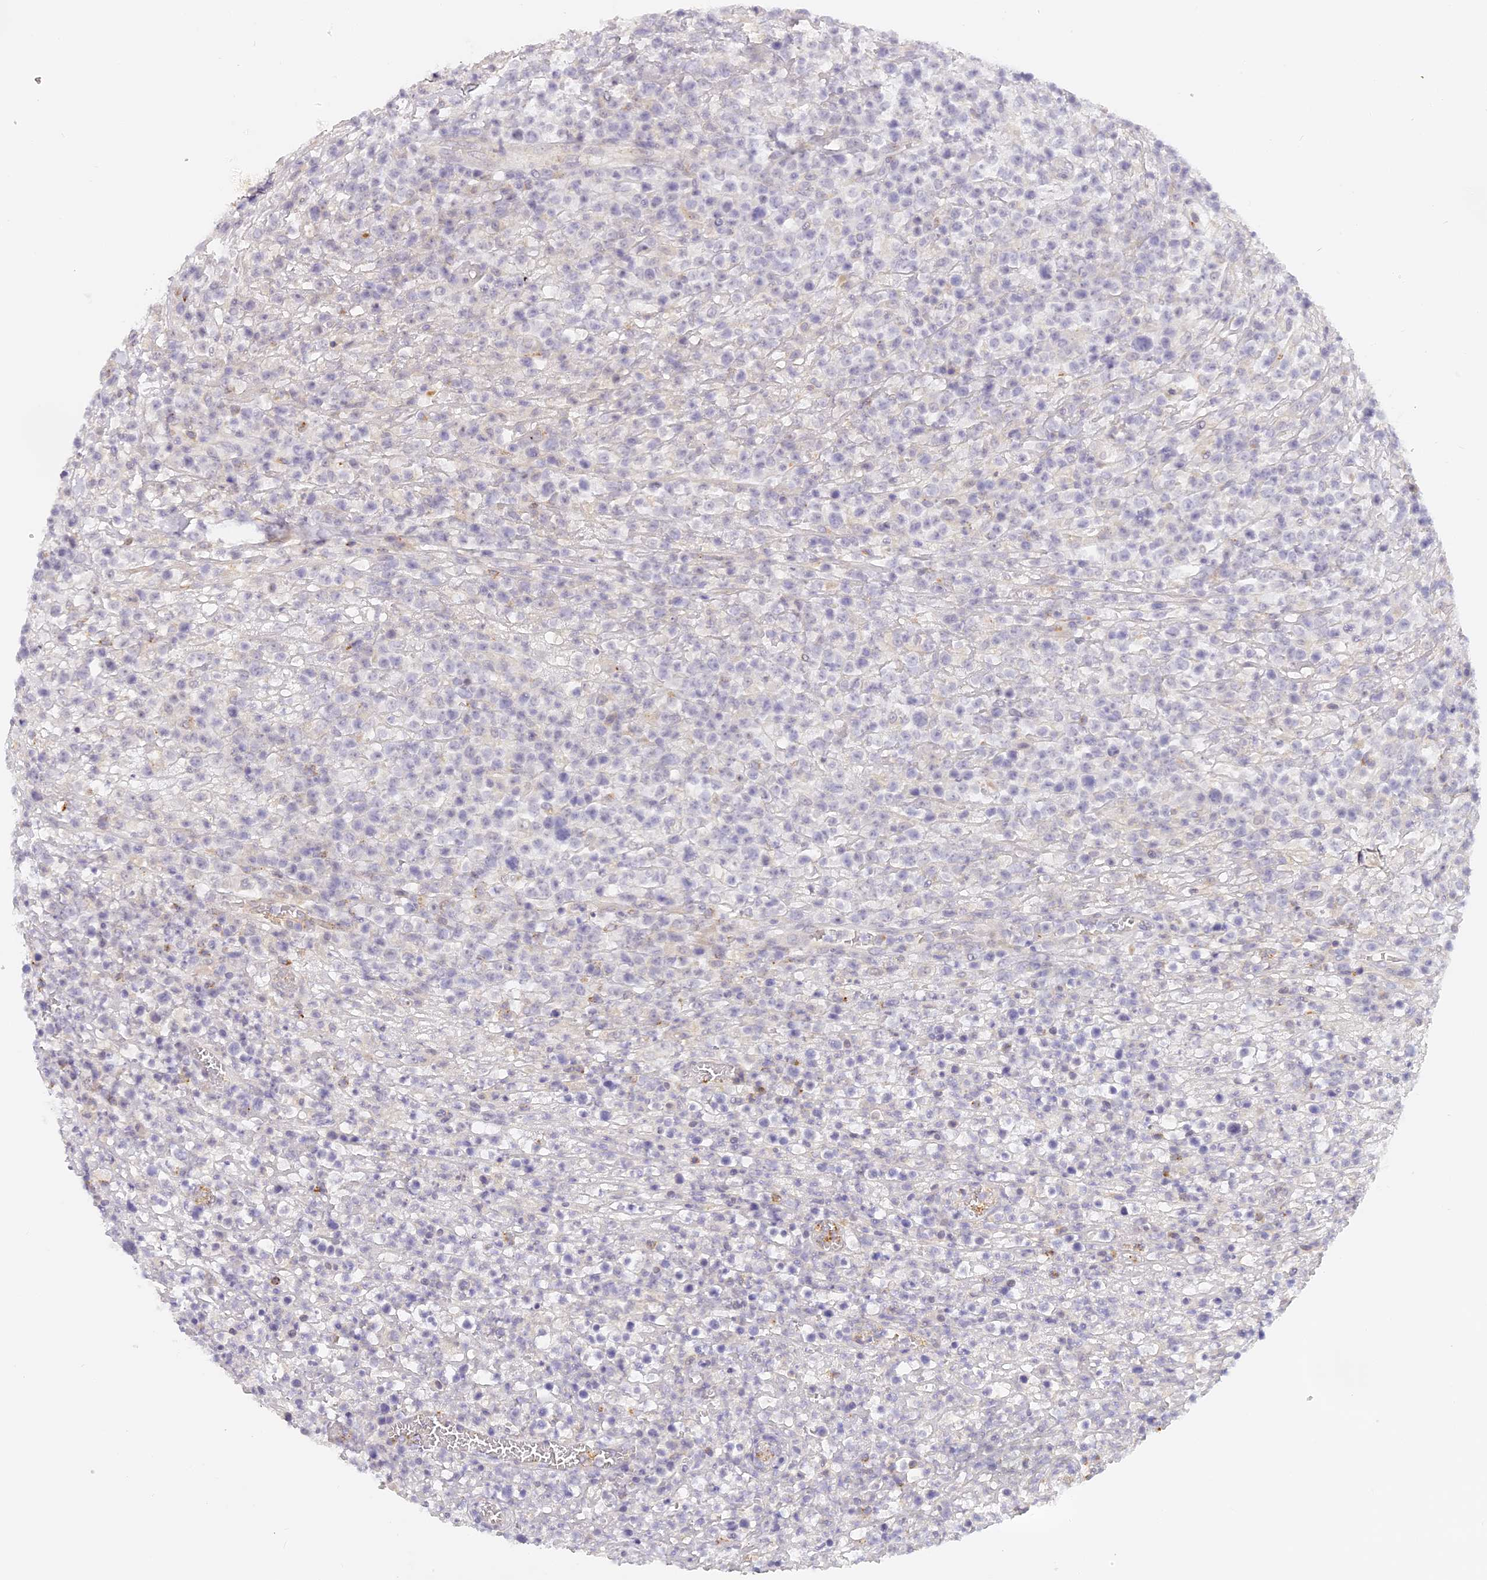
{"staining": {"intensity": "negative", "quantity": "none", "location": "none"}, "tissue": "lymphoma", "cell_type": "Tumor cells", "image_type": "cancer", "snomed": [{"axis": "morphology", "description": "Malignant lymphoma, non-Hodgkin's type, High grade"}, {"axis": "topography", "description": "Colon"}], "caption": "Tumor cells show no significant positivity in lymphoma.", "gene": "ELL3", "patient": {"sex": "female", "age": 53}}